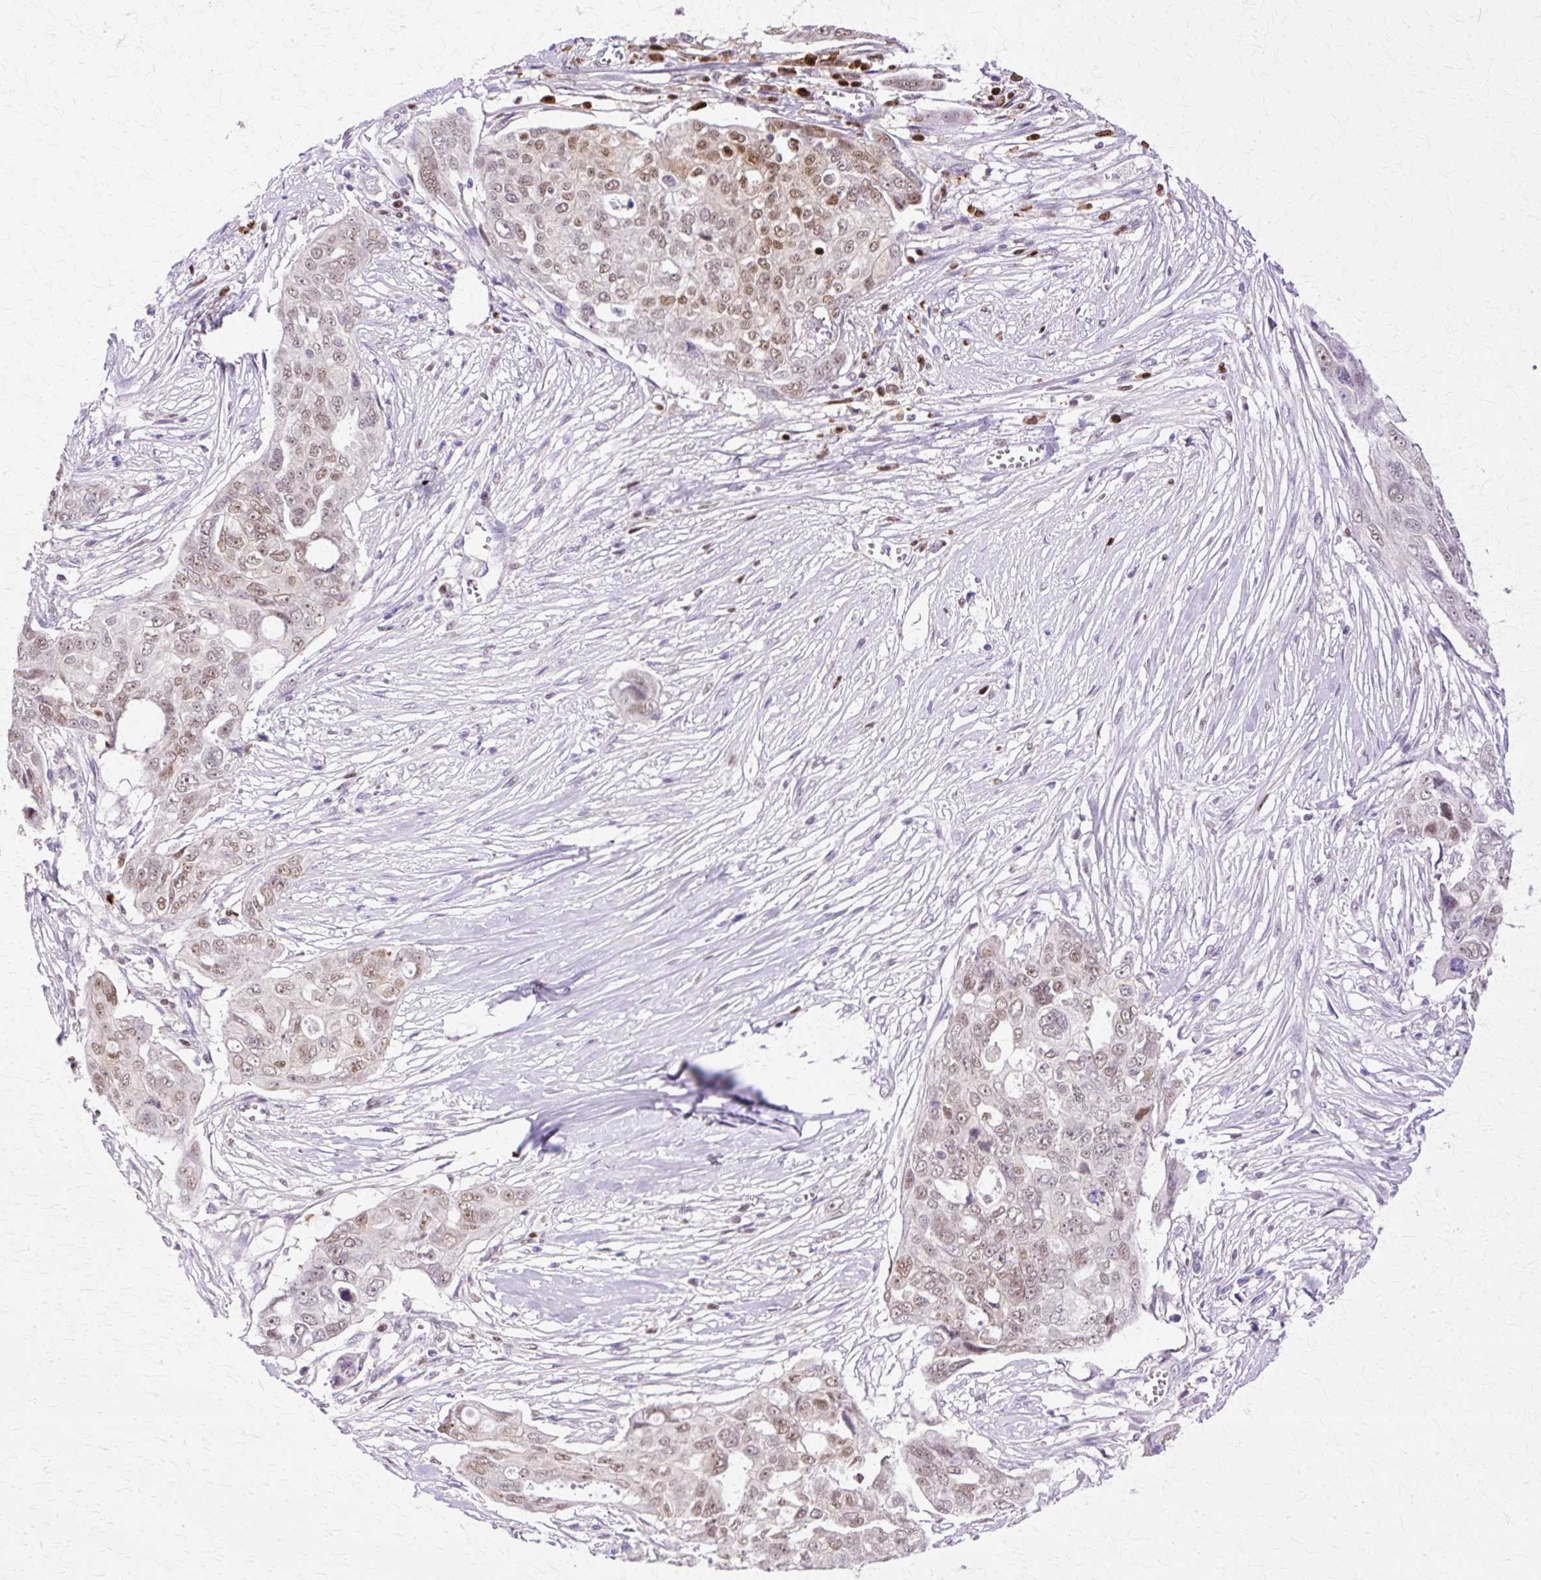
{"staining": {"intensity": "weak", "quantity": ">75%", "location": "nuclear"}, "tissue": "ovarian cancer", "cell_type": "Tumor cells", "image_type": "cancer", "snomed": [{"axis": "morphology", "description": "Carcinoma, endometroid"}, {"axis": "topography", "description": "Ovary"}], "caption": "Endometroid carcinoma (ovarian) stained for a protein exhibits weak nuclear positivity in tumor cells. The protein of interest is shown in brown color, while the nuclei are stained blue.", "gene": "HSPA8", "patient": {"sex": "female", "age": 70}}